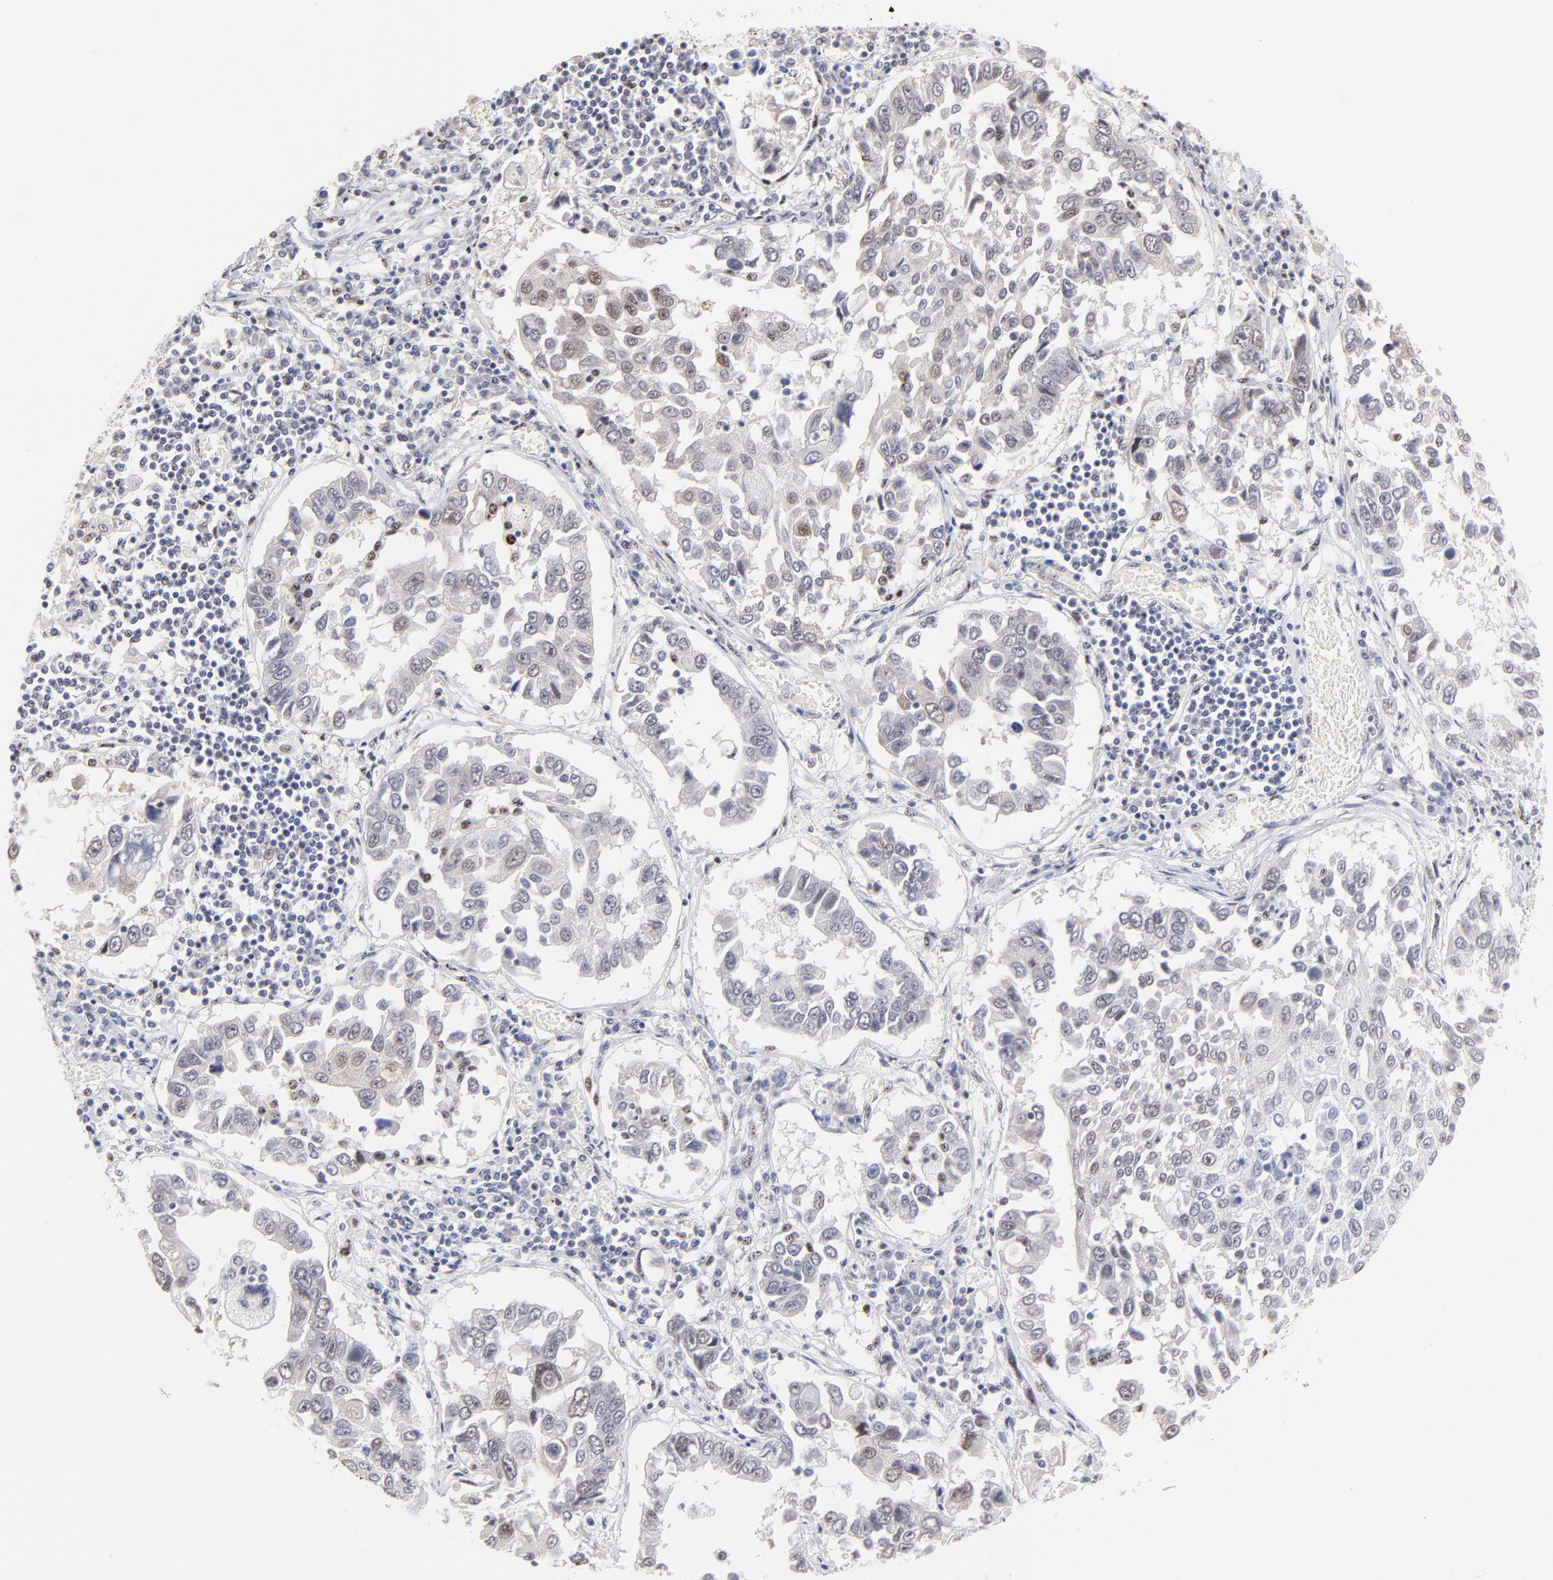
{"staining": {"intensity": "weak", "quantity": "<25%", "location": "nuclear"}, "tissue": "lung cancer", "cell_type": "Tumor cells", "image_type": "cancer", "snomed": [{"axis": "morphology", "description": "Squamous cell carcinoma, NOS"}, {"axis": "topography", "description": "Lung"}], "caption": "IHC histopathology image of human lung cancer (squamous cell carcinoma) stained for a protein (brown), which reveals no positivity in tumor cells.", "gene": "STAT3", "patient": {"sex": "male", "age": 71}}